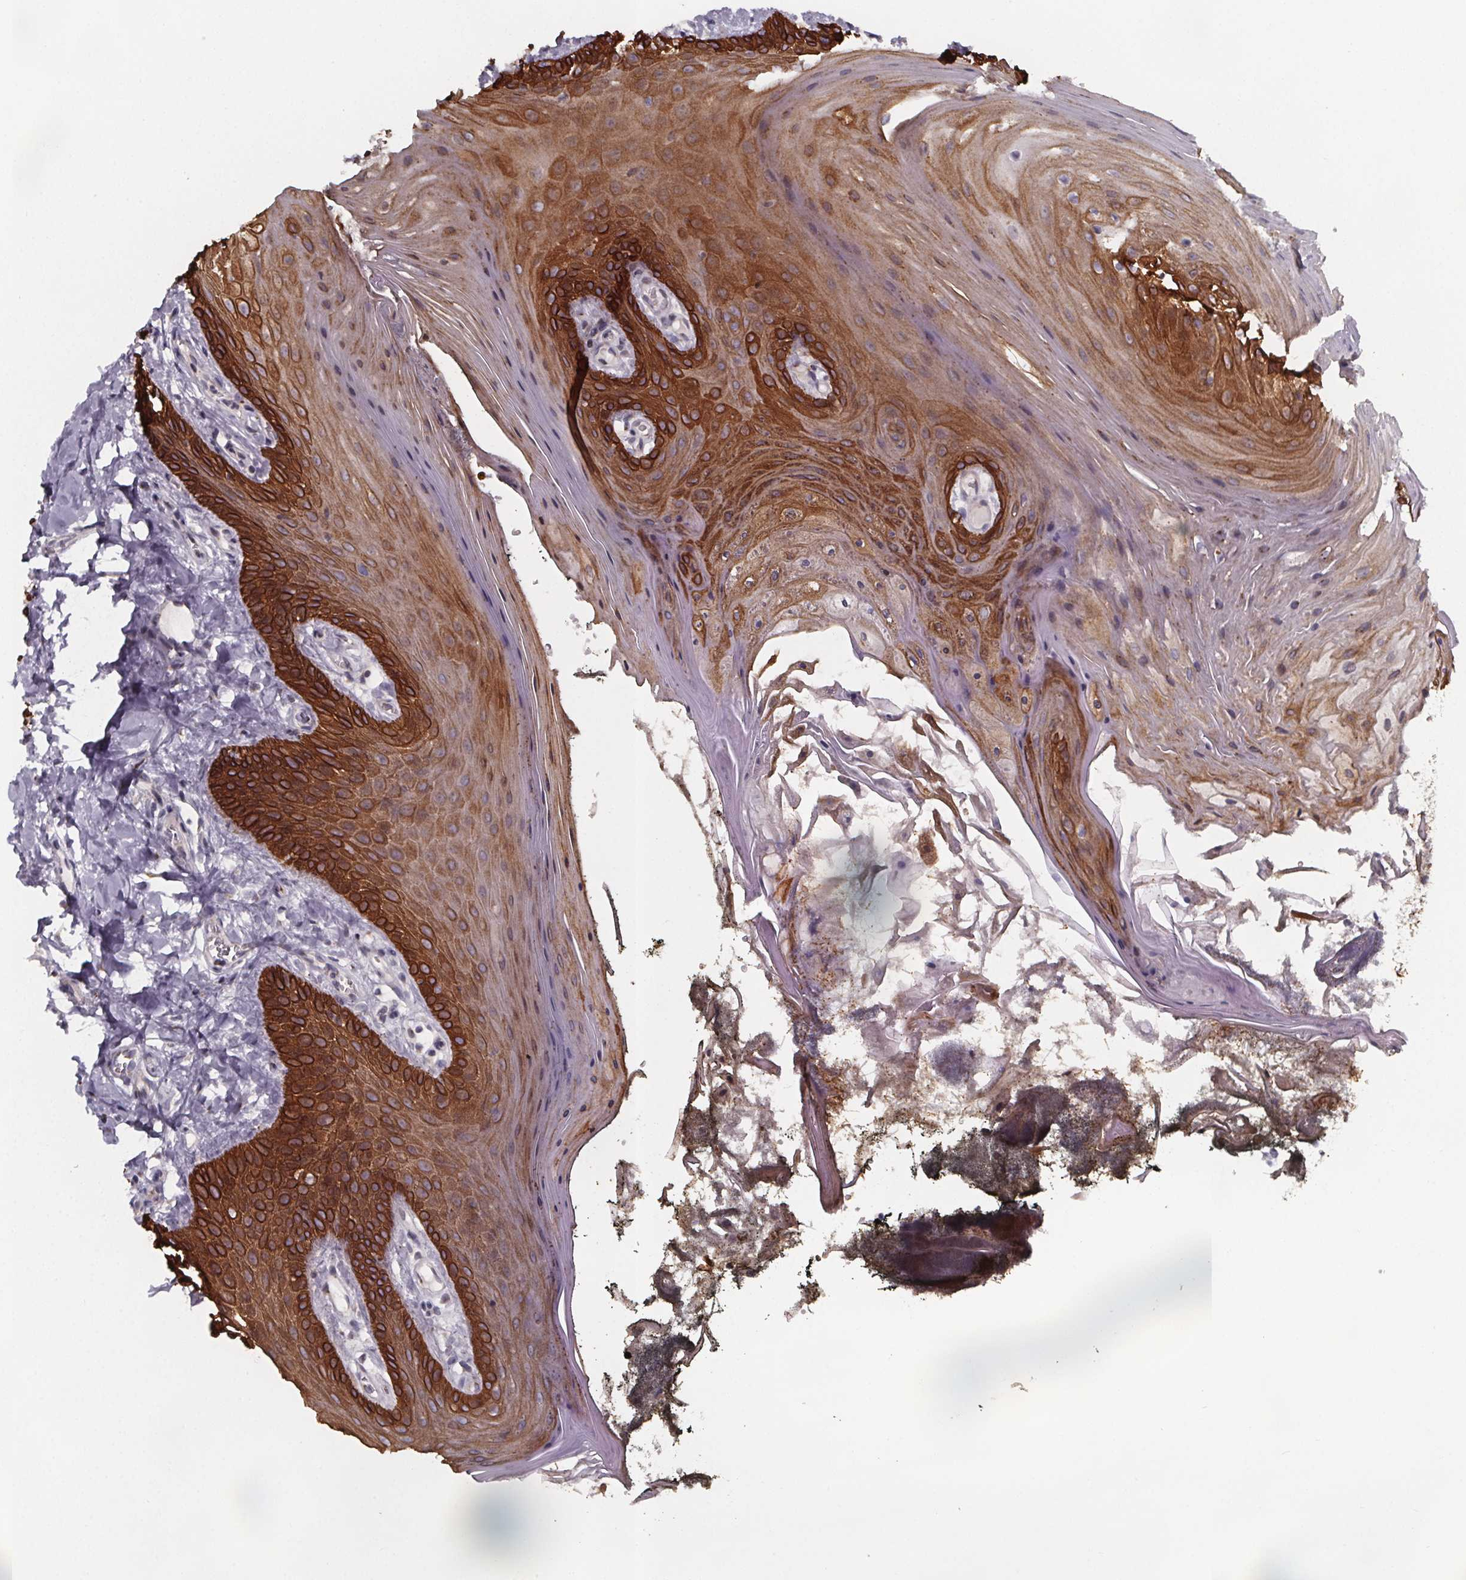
{"staining": {"intensity": "strong", "quantity": "25%-75%", "location": "cytoplasmic/membranous"}, "tissue": "oral mucosa", "cell_type": "Squamous epithelial cells", "image_type": "normal", "snomed": [{"axis": "morphology", "description": "Normal tissue, NOS"}, {"axis": "topography", "description": "Oral tissue"}], "caption": "A high amount of strong cytoplasmic/membranous positivity is identified in about 25%-75% of squamous epithelial cells in benign oral mucosa.", "gene": "NDST1", "patient": {"sex": "male", "age": 9}}